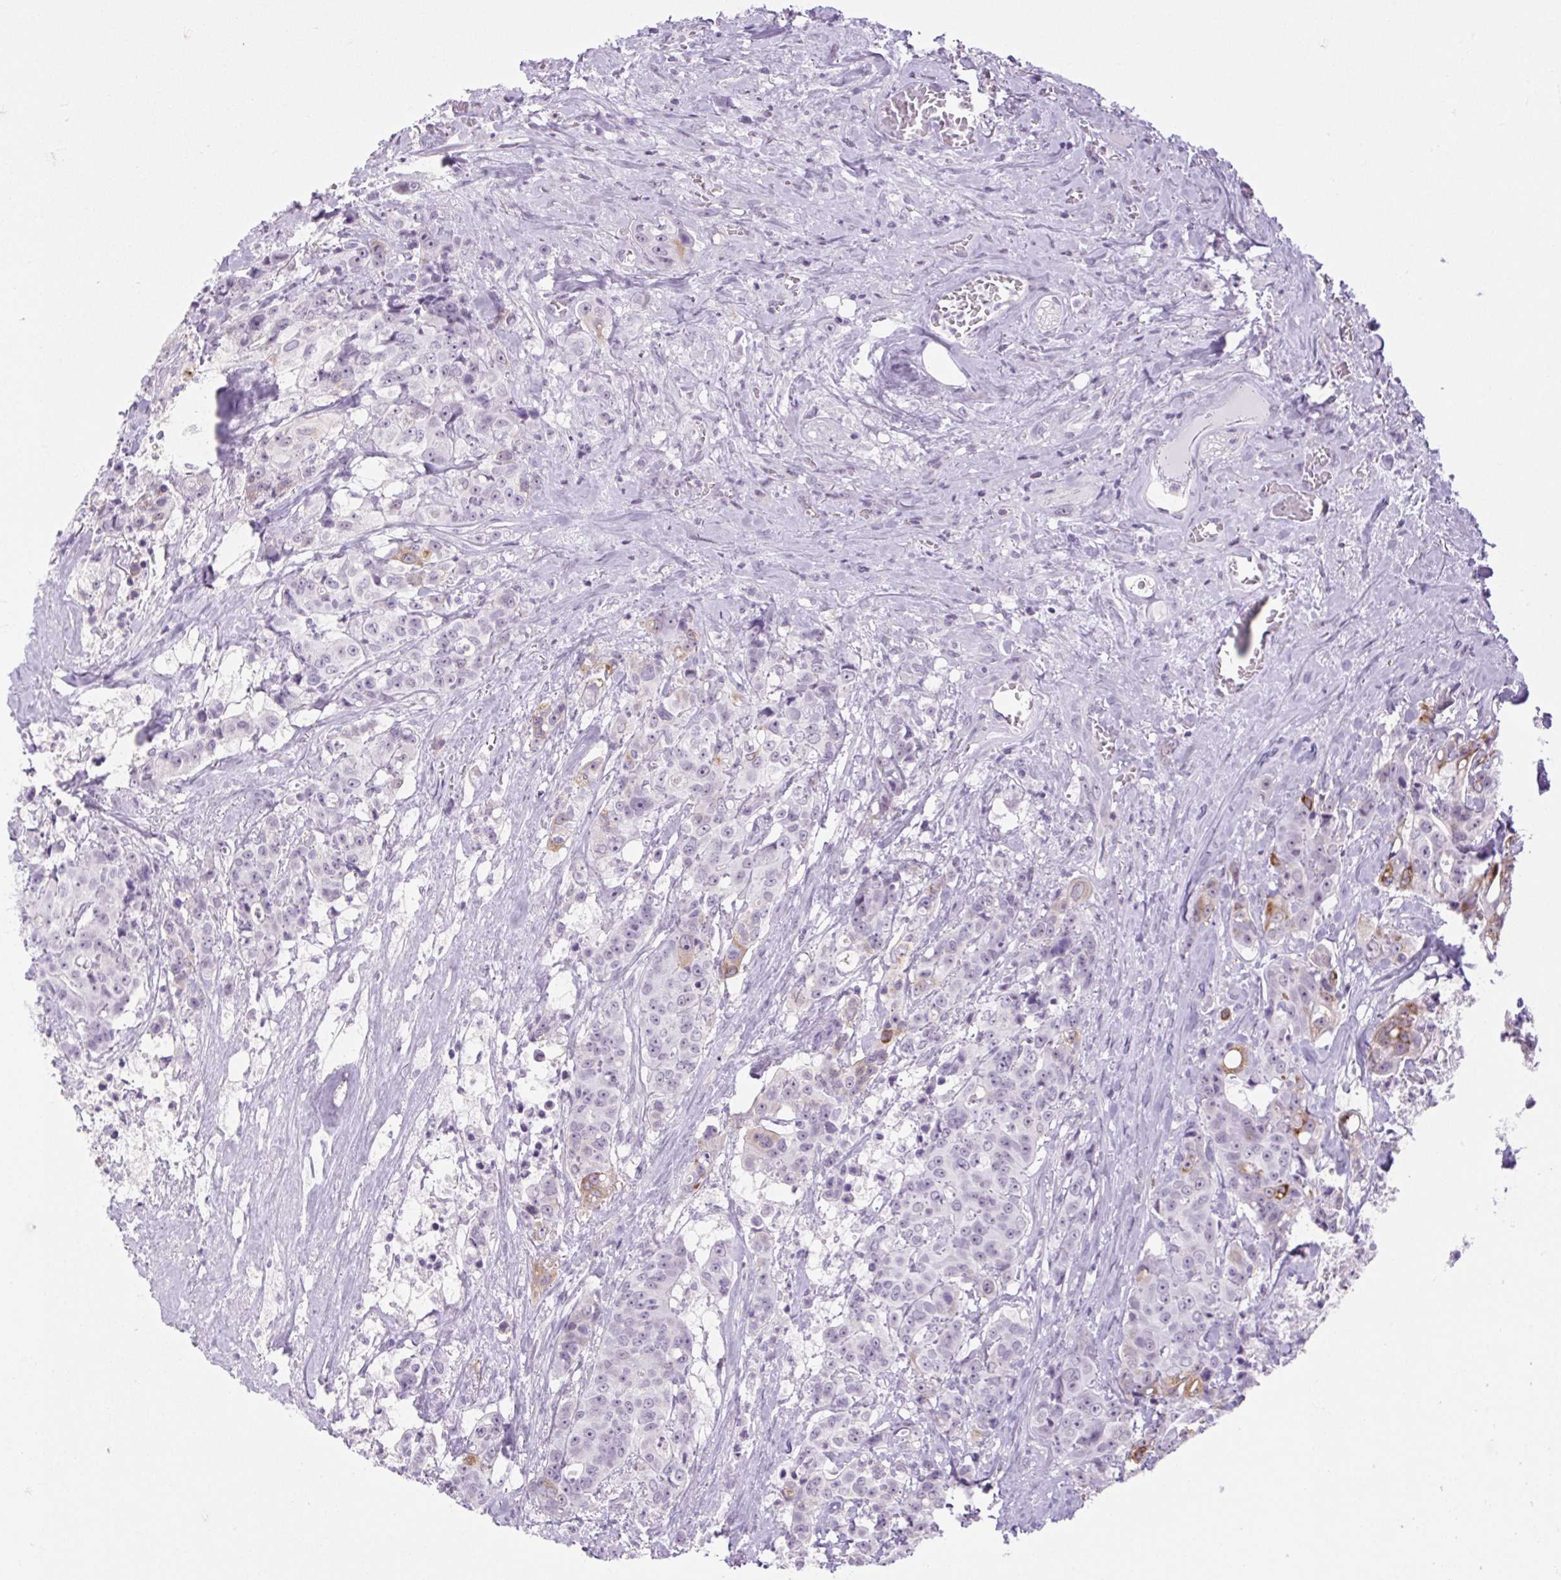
{"staining": {"intensity": "moderate", "quantity": "<25%", "location": "cytoplasmic/membranous"}, "tissue": "colorectal cancer", "cell_type": "Tumor cells", "image_type": "cancer", "snomed": [{"axis": "morphology", "description": "Adenocarcinoma, NOS"}, {"axis": "topography", "description": "Rectum"}], "caption": "Adenocarcinoma (colorectal) stained with a protein marker displays moderate staining in tumor cells.", "gene": "BCAS1", "patient": {"sex": "female", "age": 62}}